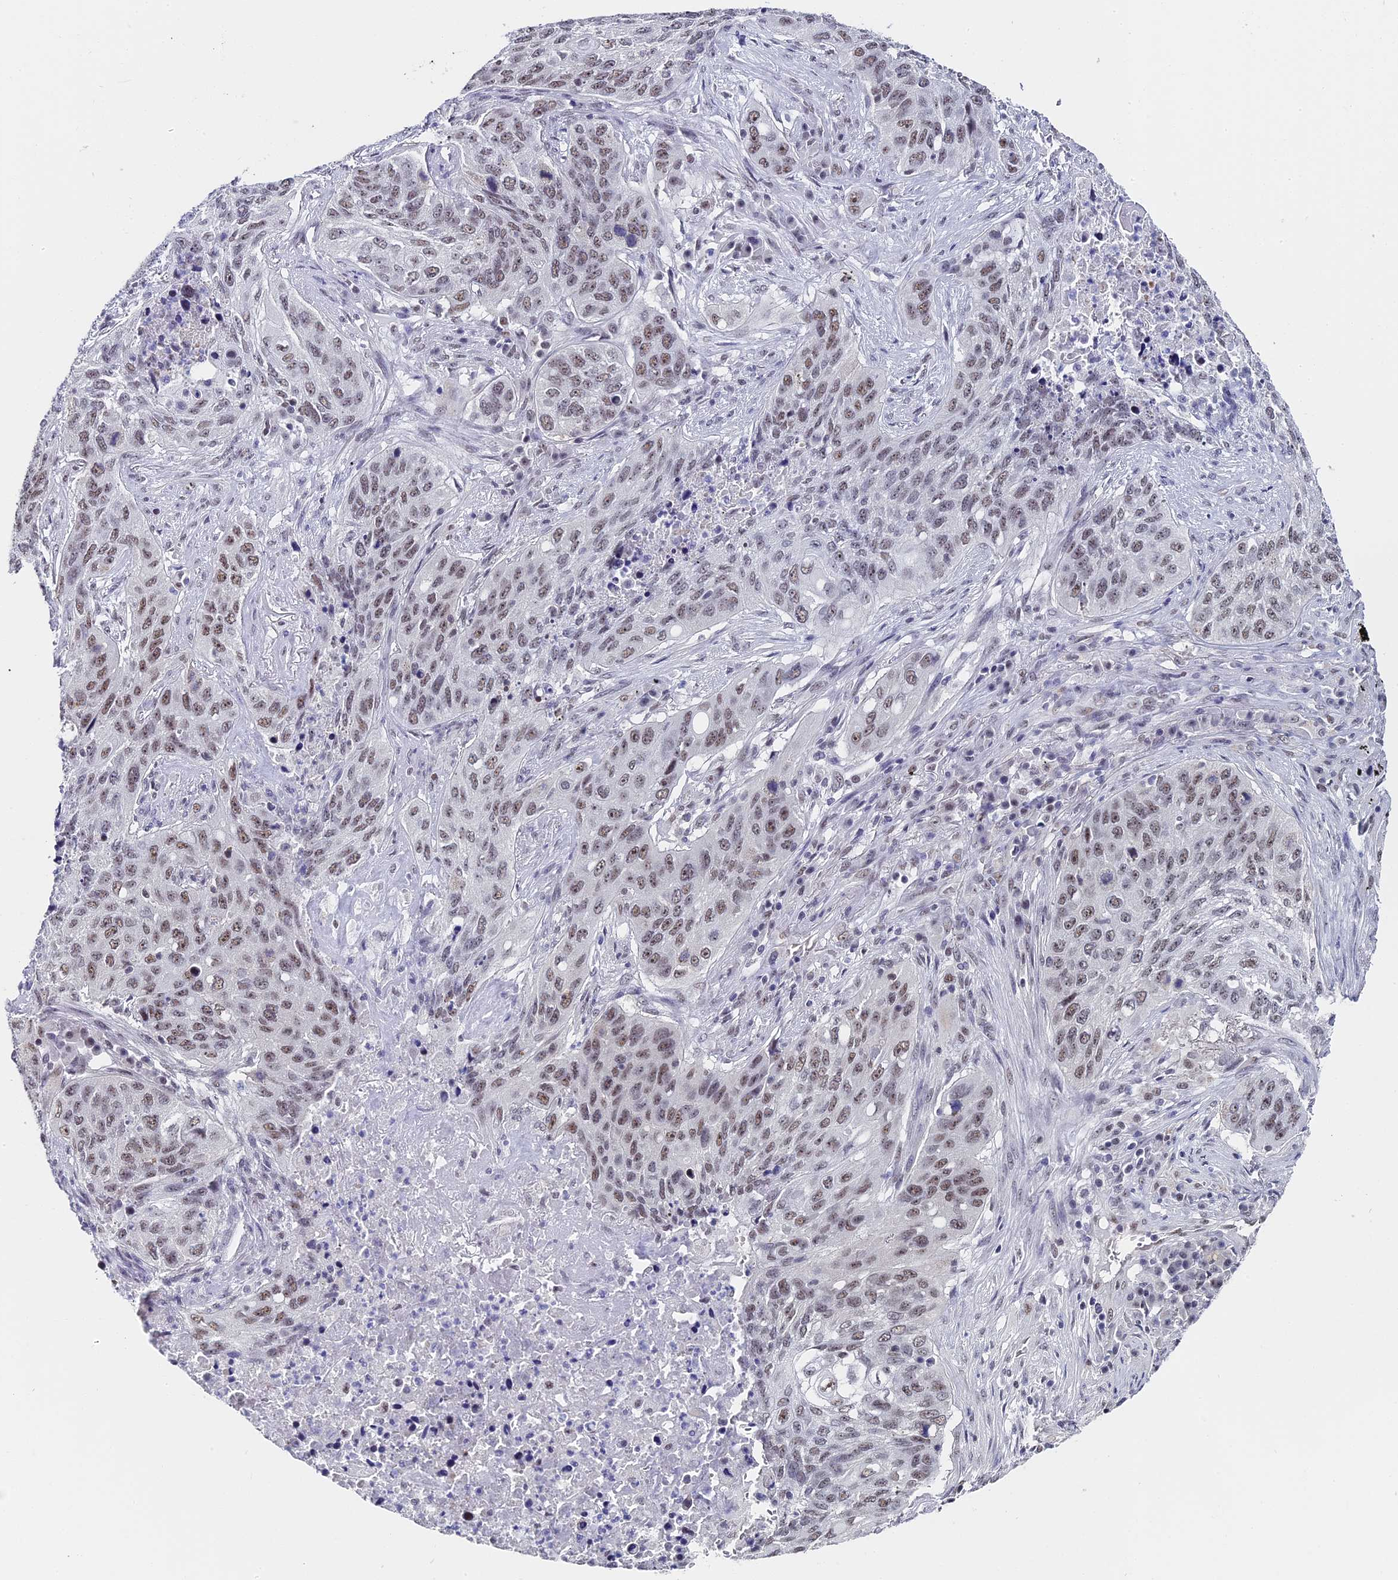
{"staining": {"intensity": "moderate", "quantity": ">75%", "location": "nuclear"}, "tissue": "lung cancer", "cell_type": "Tumor cells", "image_type": "cancer", "snomed": [{"axis": "morphology", "description": "Squamous cell carcinoma, NOS"}, {"axis": "topography", "description": "Lung"}], "caption": "The histopathology image demonstrates a brown stain indicating the presence of a protein in the nuclear of tumor cells in squamous cell carcinoma (lung). (DAB (3,3'-diaminobenzidine) IHC, brown staining for protein, blue staining for nuclei).", "gene": "CD2BP2", "patient": {"sex": "female", "age": 63}}